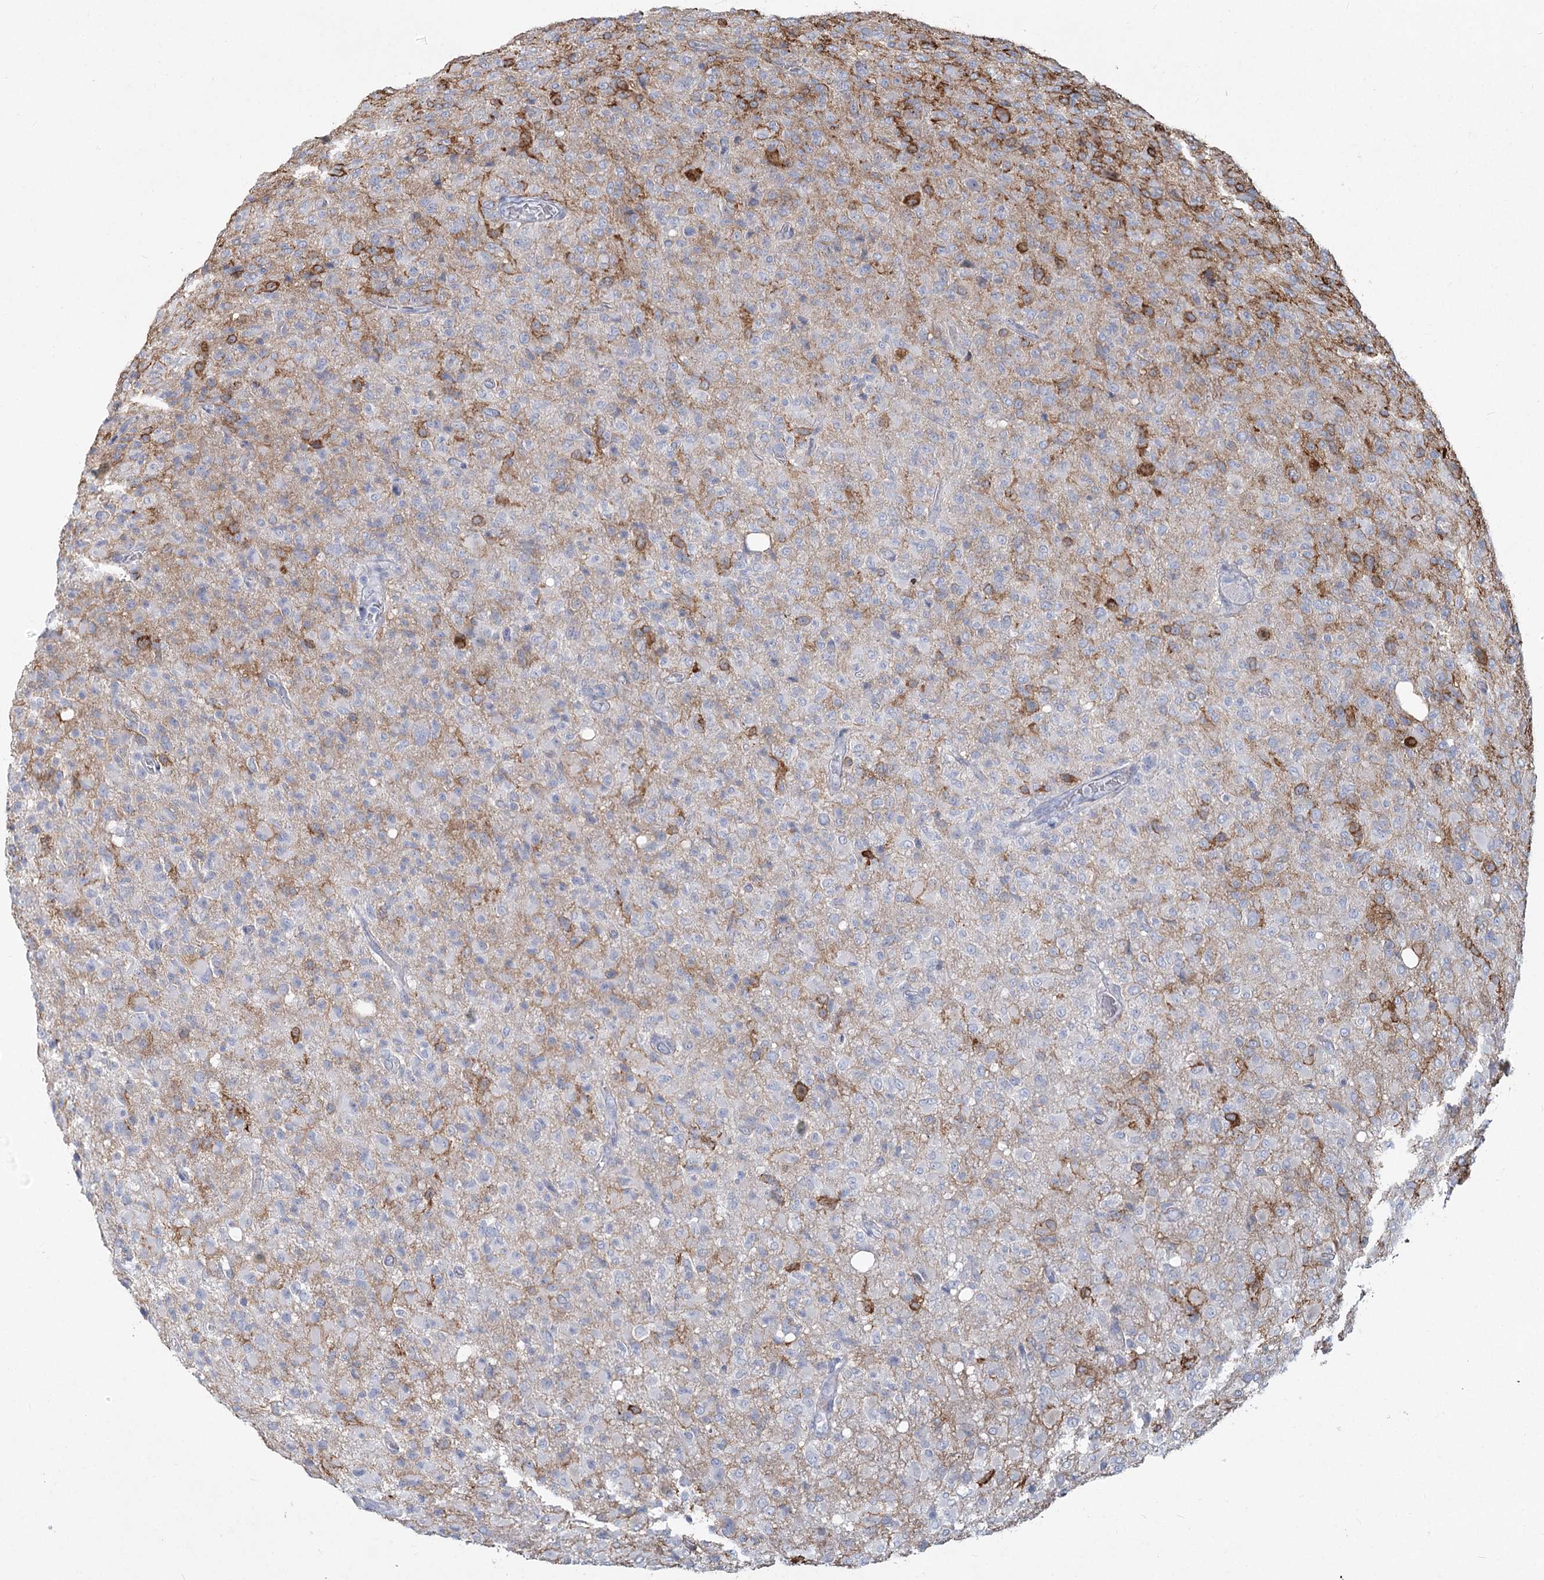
{"staining": {"intensity": "negative", "quantity": "none", "location": "none"}, "tissue": "glioma", "cell_type": "Tumor cells", "image_type": "cancer", "snomed": [{"axis": "morphology", "description": "Glioma, malignant, High grade"}, {"axis": "topography", "description": "Brain"}], "caption": "The IHC image has no significant staining in tumor cells of glioma tissue. Brightfield microscopy of IHC stained with DAB (3,3'-diaminobenzidine) (brown) and hematoxylin (blue), captured at high magnification.", "gene": "ABITRAM", "patient": {"sex": "female", "age": 57}}